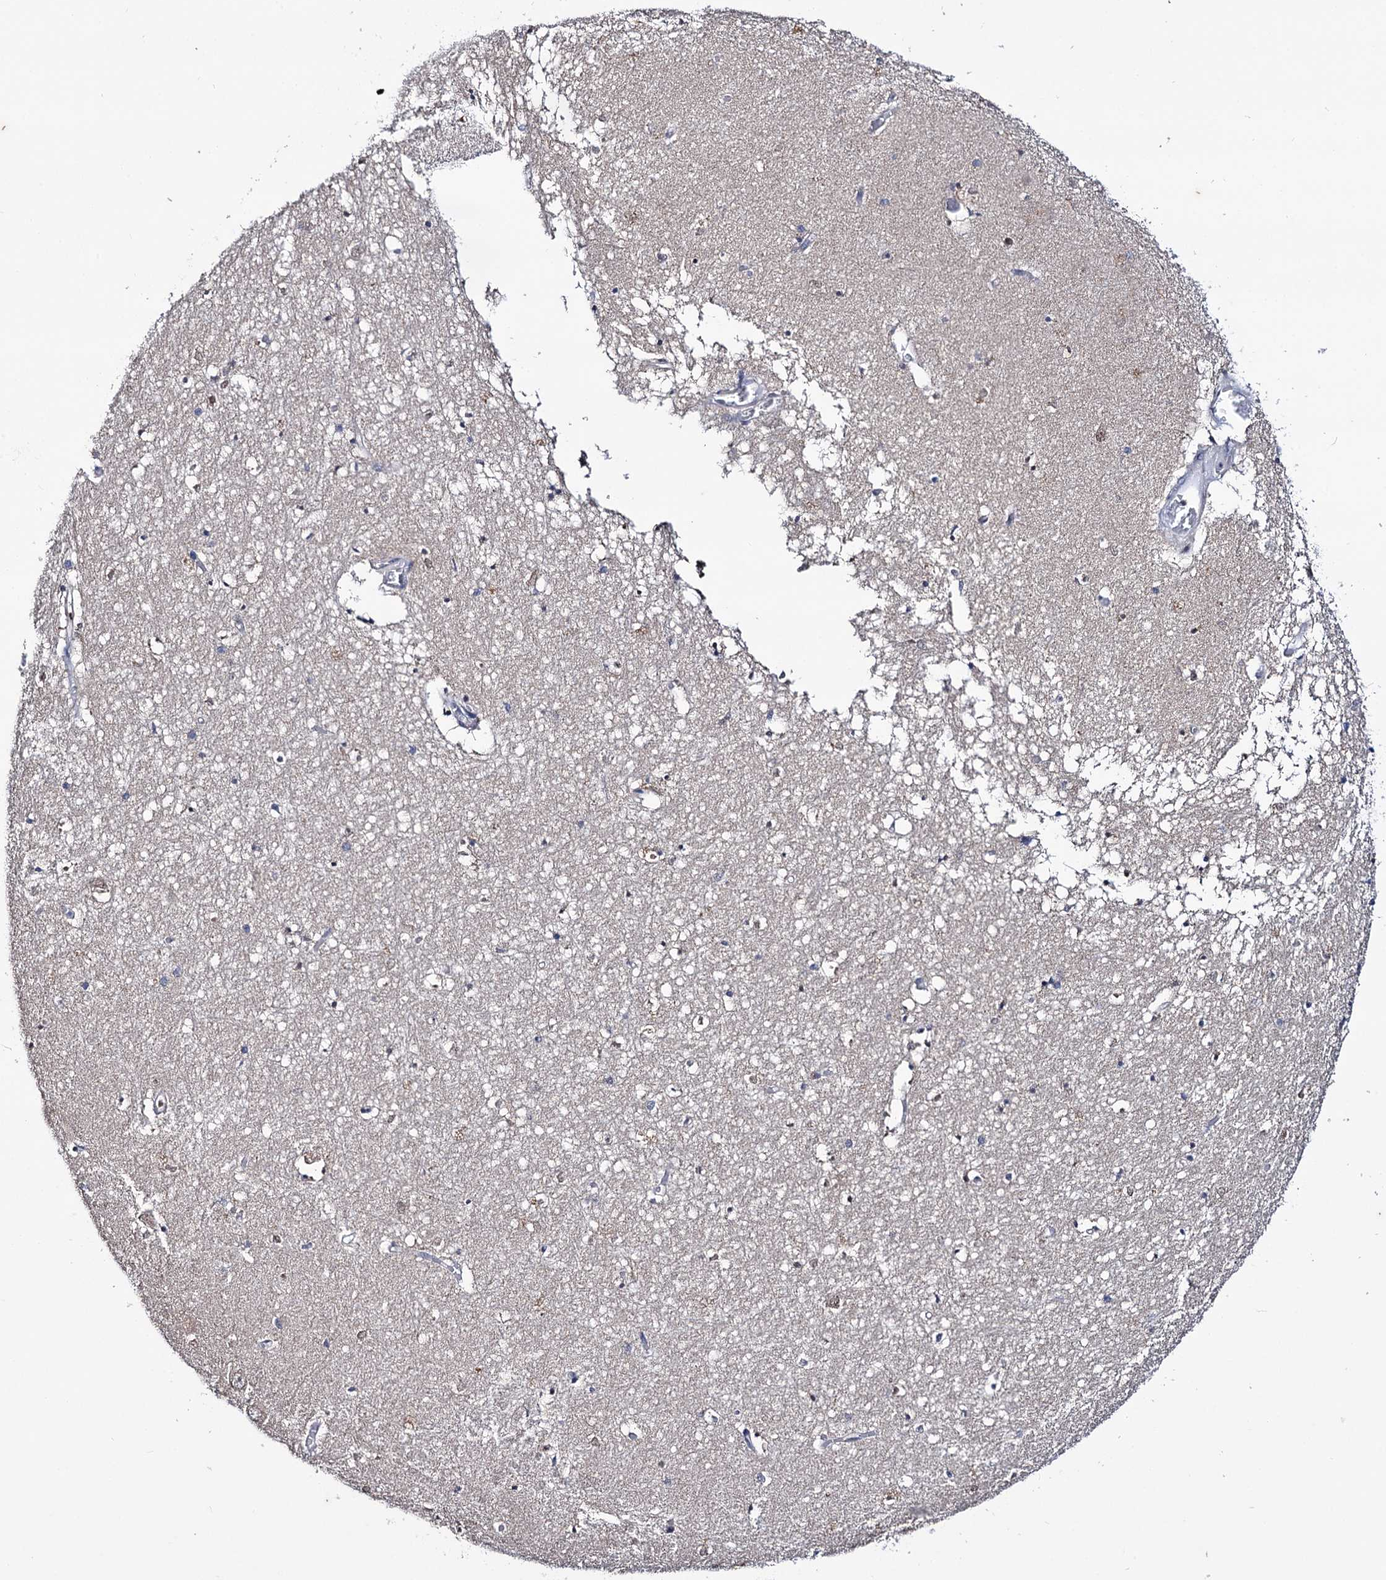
{"staining": {"intensity": "negative", "quantity": "none", "location": "none"}, "tissue": "hippocampus", "cell_type": "Glial cells", "image_type": "normal", "snomed": [{"axis": "morphology", "description": "Normal tissue, NOS"}, {"axis": "topography", "description": "Hippocampus"}], "caption": "This micrograph is of unremarkable hippocampus stained with immunohistochemistry to label a protein in brown with the nuclei are counter-stained blue. There is no positivity in glial cells. Nuclei are stained in blue.", "gene": "SMCHD1", "patient": {"sex": "male", "age": 70}}